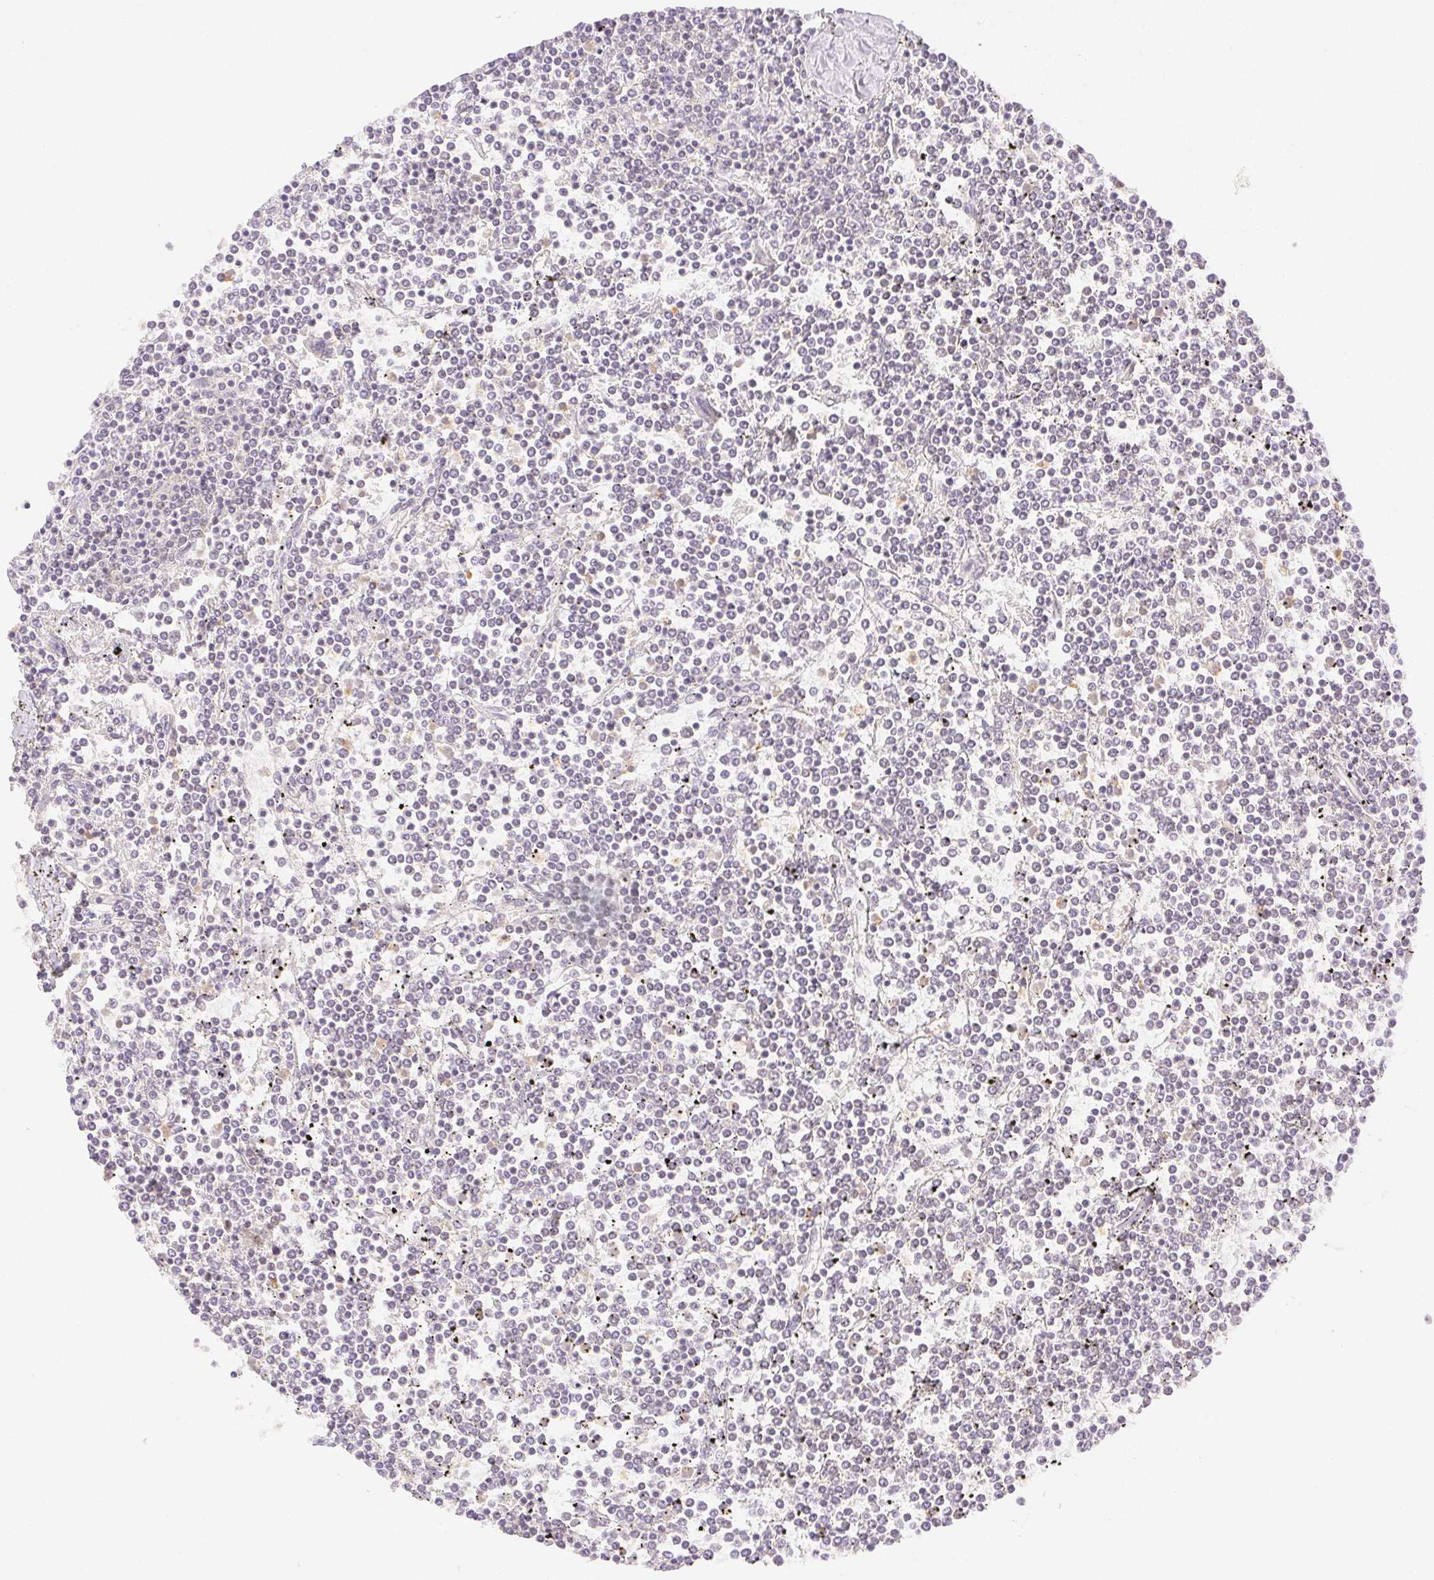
{"staining": {"intensity": "negative", "quantity": "none", "location": "none"}, "tissue": "lymphoma", "cell_type": "Tumor cells", "image_type": "cancer", "snomed": [{"axis": "morphology", "description": "Malignant lymphoma, non-Hodgkin's type, Low grade"}, {"axis": "topography", "description": "Spleen"}], "caption": "This image is of low-grade malignant lymphoma, non-Hodgkin's type stained with IHC to label a protein in brown with the nuclei are counter-stained blue. There is no positivity in tumor cells.", "gene": "H2AZ2", "patient": {"sex": "female", "age": 19}}